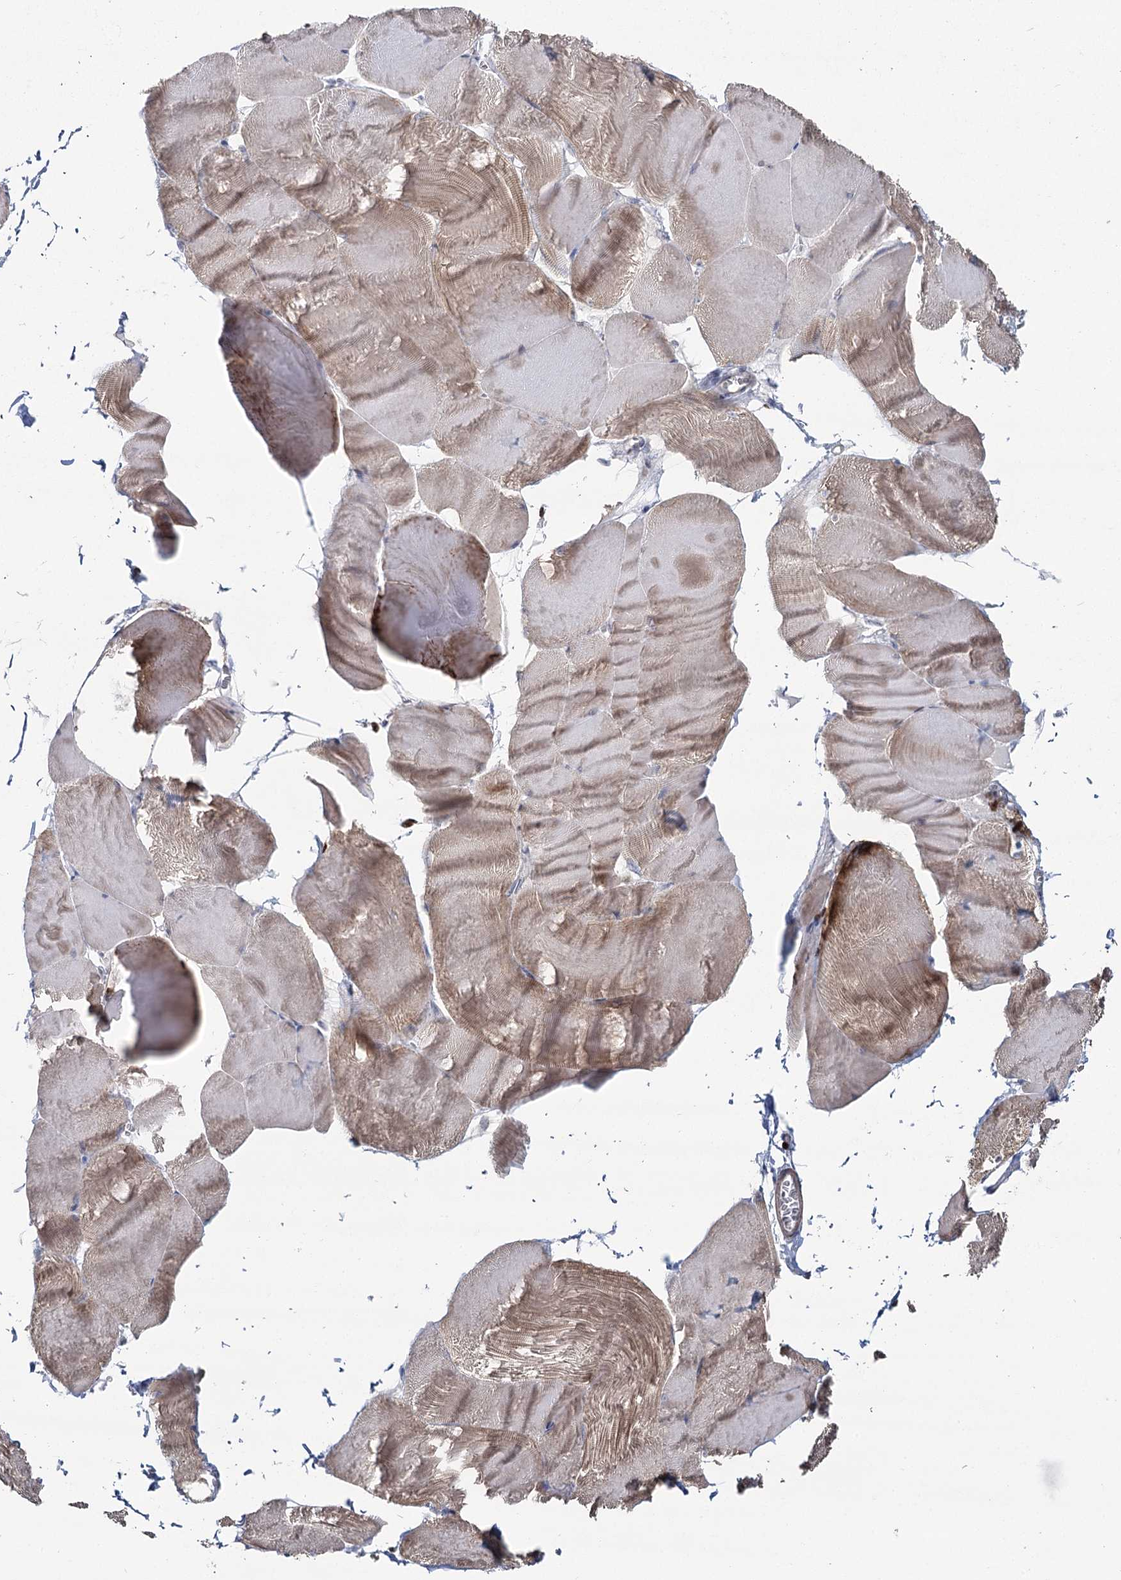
{"staining": {"intensity": "moderate", "quantity": ">75%", "location": "cytoplasmic/membranous"}, "tissue": "skeletal muscle", "cell_type": "Myocytes", "image_type": "normal", "snomed": [{"axis": "morphology", "description": "Normal tissue, NOS"}, {"axis": "morphology", "description": "Basal cell carcinoma"}, {"axis": "topography", "description": "Skeletal muscle"}], "caption": "Skeletal muscle stained with immunohistochemistry (IHC) demonstrates moderate cytoplasmic/membranous expression in approximately >75% of myocytes. (Stains: DAB (3,3'-diaminobenzidine) in brown, nuclei in blue, Microscopy: brightfield microscopy at high magnification).", "gene": "PDHX", "patient": {"sex": "female", "age": 64}}